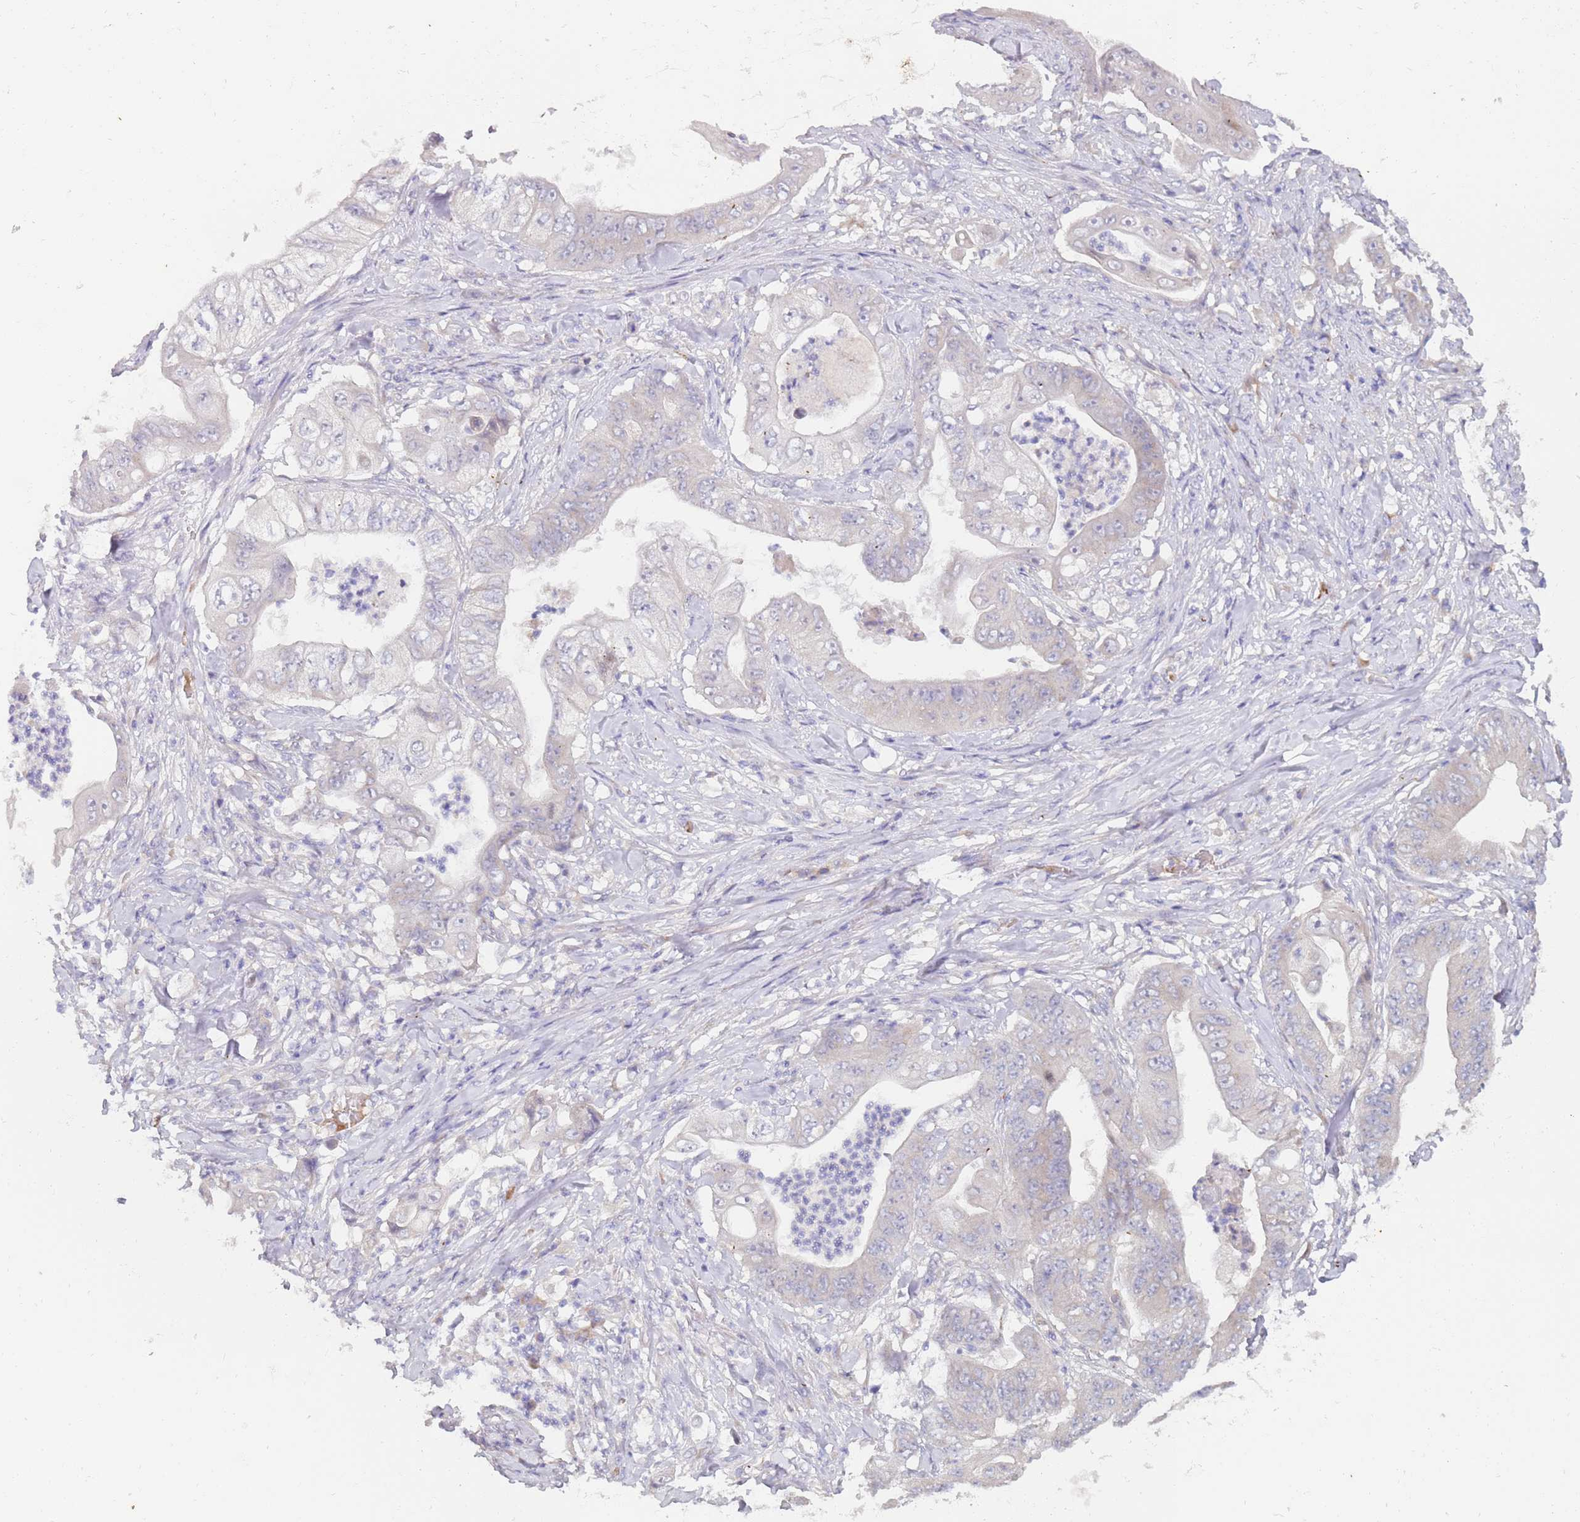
{"staining": {"intensity": "negative", "quantity": "none", "location": "none"}, "tissue": "stomach cancer", "cell_type": "Tumor cells", "image_type": "cancer", "snomed": [{"axis": "morphology", "description": "Adenocarcinoma, NOS"}, {"axis": "topography", "description": "Stomach"}], "caption": "Protein analysis of stomach cancer (adenocarcinoma) shows no significant staining in tumor cells. The staining was performed using DAB (3,3'-diaminobenzidine) to visualize the protein expression in brown, while the nuclei were stained in blue with hematoxylin (Magnification: 20x).", "gene": "NMUR2", "patient": {"sex": "female", "age": 73}}